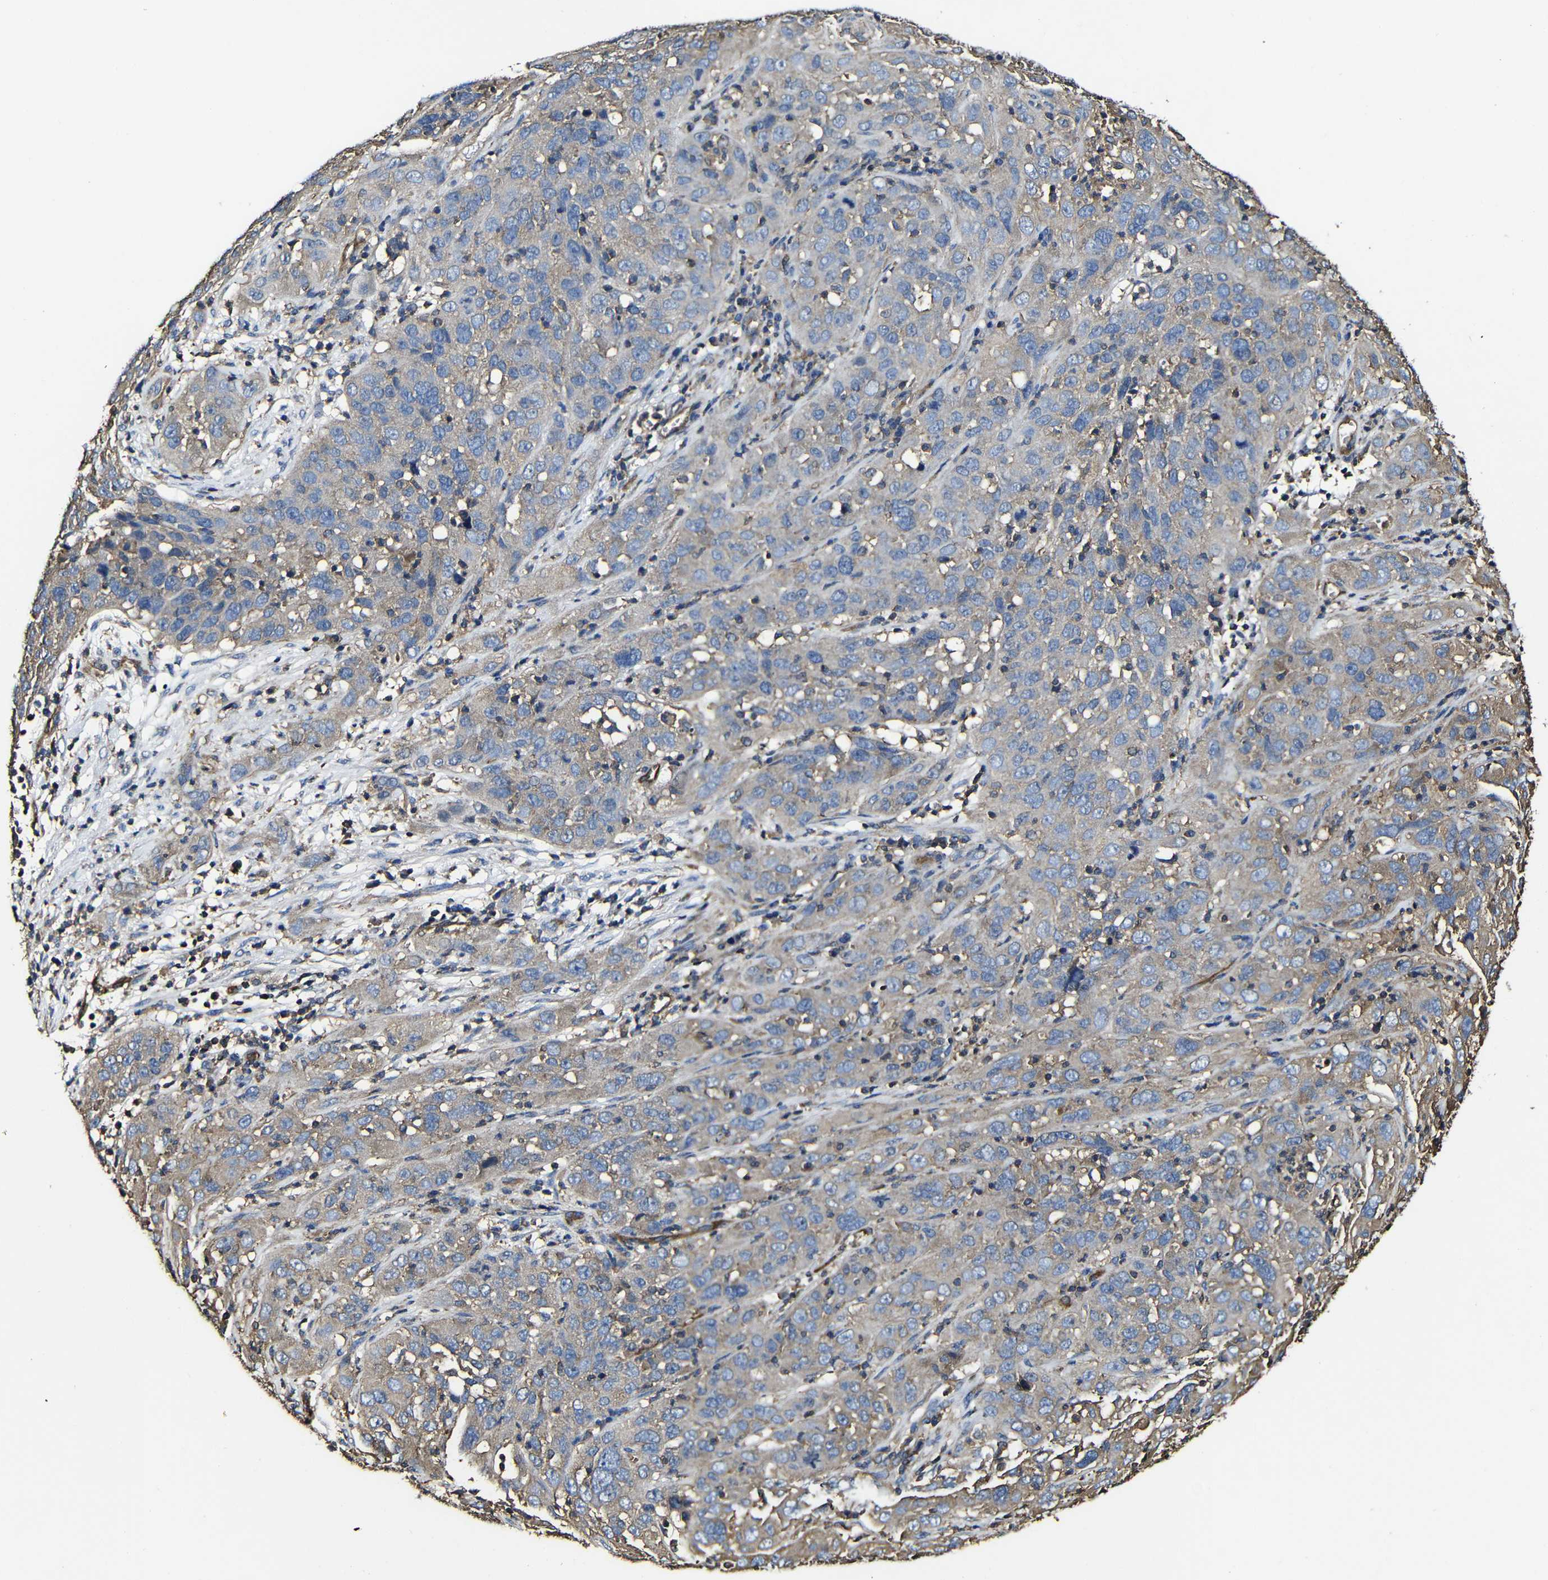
{"staining": {"intensity": "weak", "quantity": "25%-75%", "location": "cytoplasmic/membranous"}, "tissue": "cervical cancer", "cell_type": "Tumor cells", "image_type": "cancer", "snomed": [{"axis": "morphology", "description": "Squamous cell carcinoma, NOS"}, {"axis": "topography", "description": "Cervix"}], "caption": "Squamous cell carcinoma (cervical) was stained to show a protein in brown. There is low levels of weak cytoplasmic/membranous positivity in approximately 25%-75% of tumor cells.", "gene": "MSN", "patient": {"sex": "female", "age": 32}}